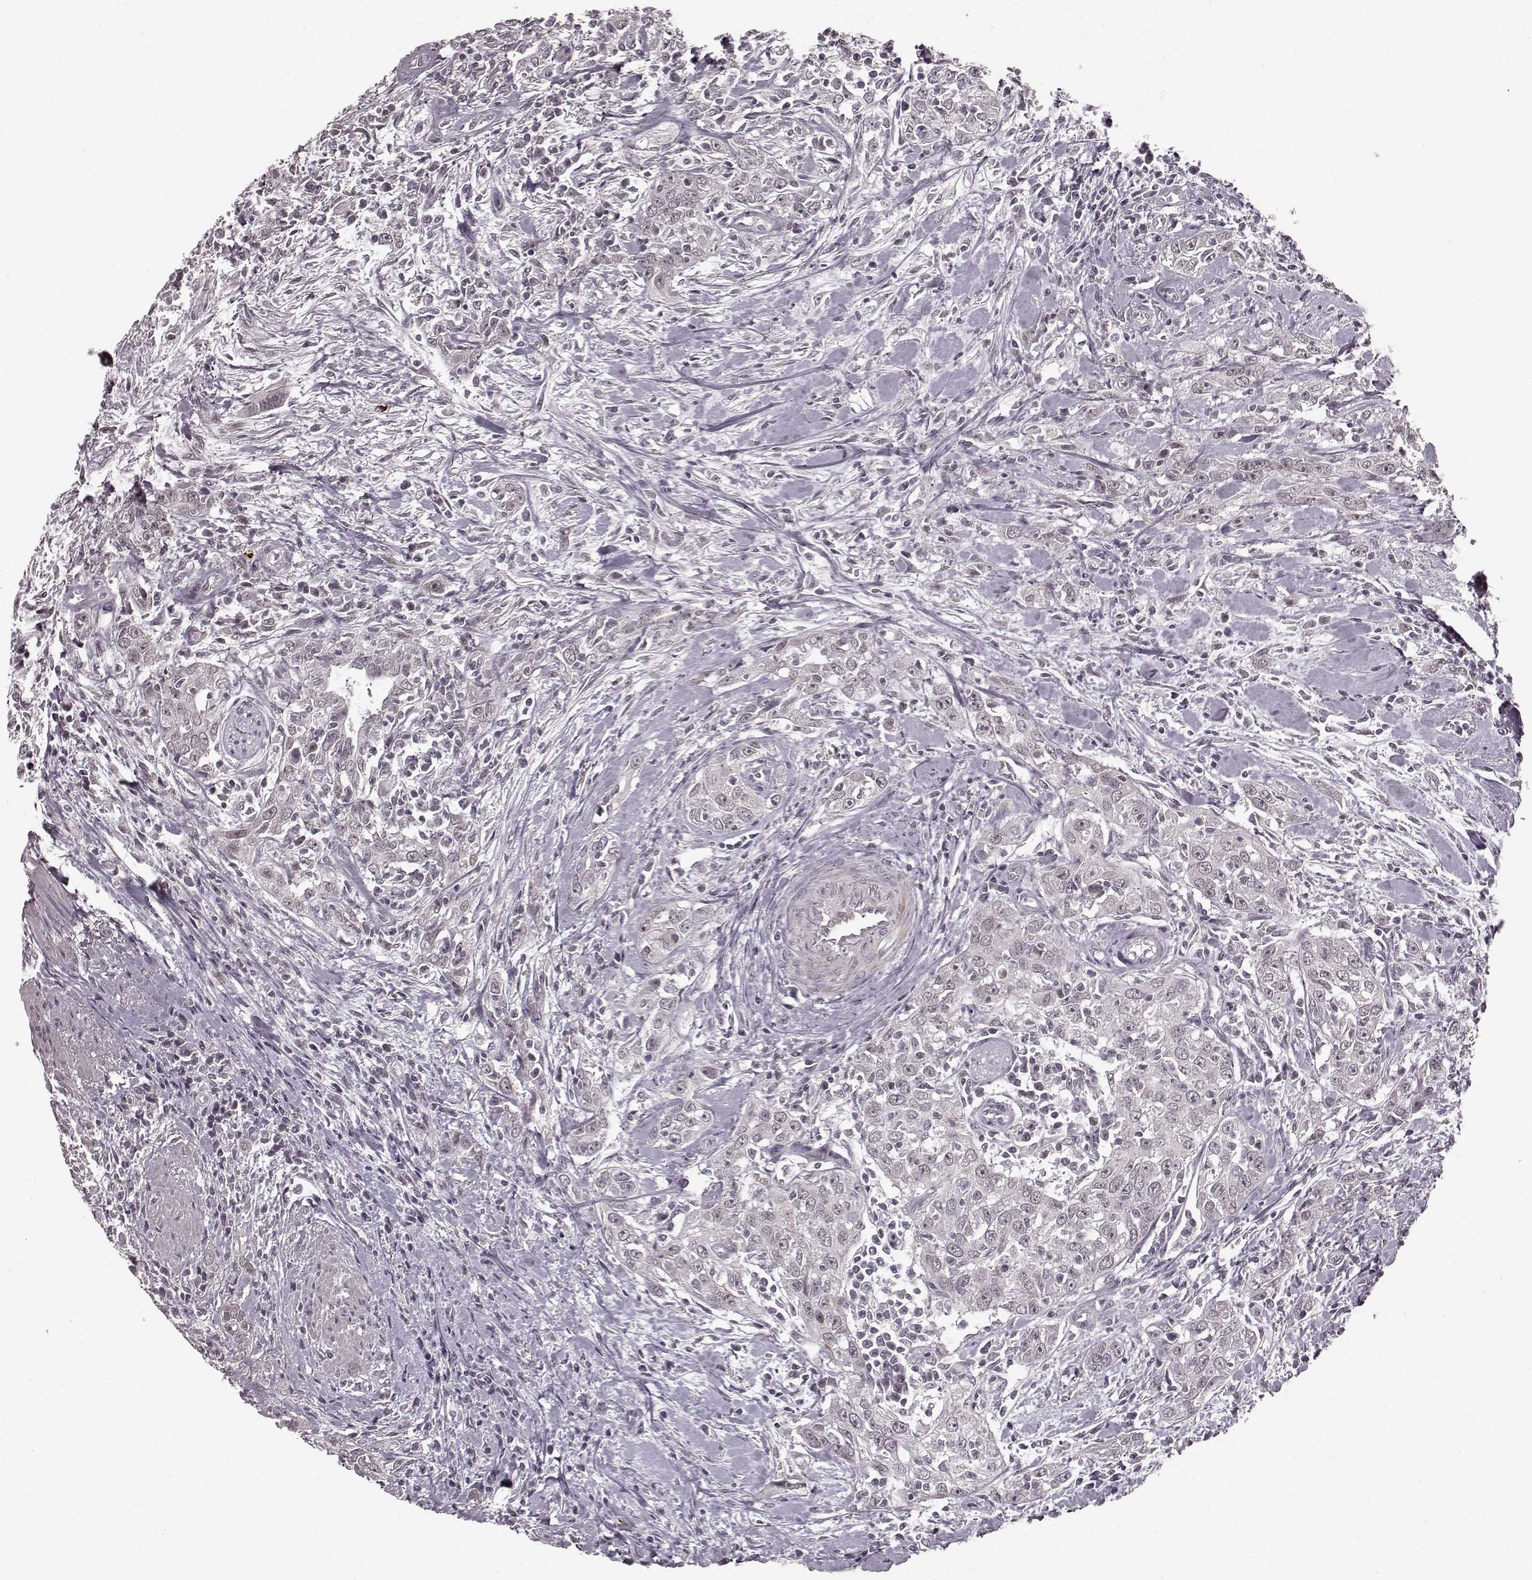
{"staining": {"intensity": "negative", "quantity": "none", "location": "none"}, "tissue": "urothelial cancer", "cell_type": "Tumor cells", "image_type": "cancer", "snomed": [{"axis": "morphology", "description": "Urothelial carcinoma, High grade"}, {"axis": "topography", "description": "Urinary bladder"}], "caption": "Urothelial cancer was stained to show a protein in brown. There is no significant staining in tumor cells. (DAB (3,3'-diaminobenzidine) immunohistochemistry visualized using brightfield microscopy, high magnification).", "gene": "PLCB4", "patient": {"sex": "male", "age": 83}}